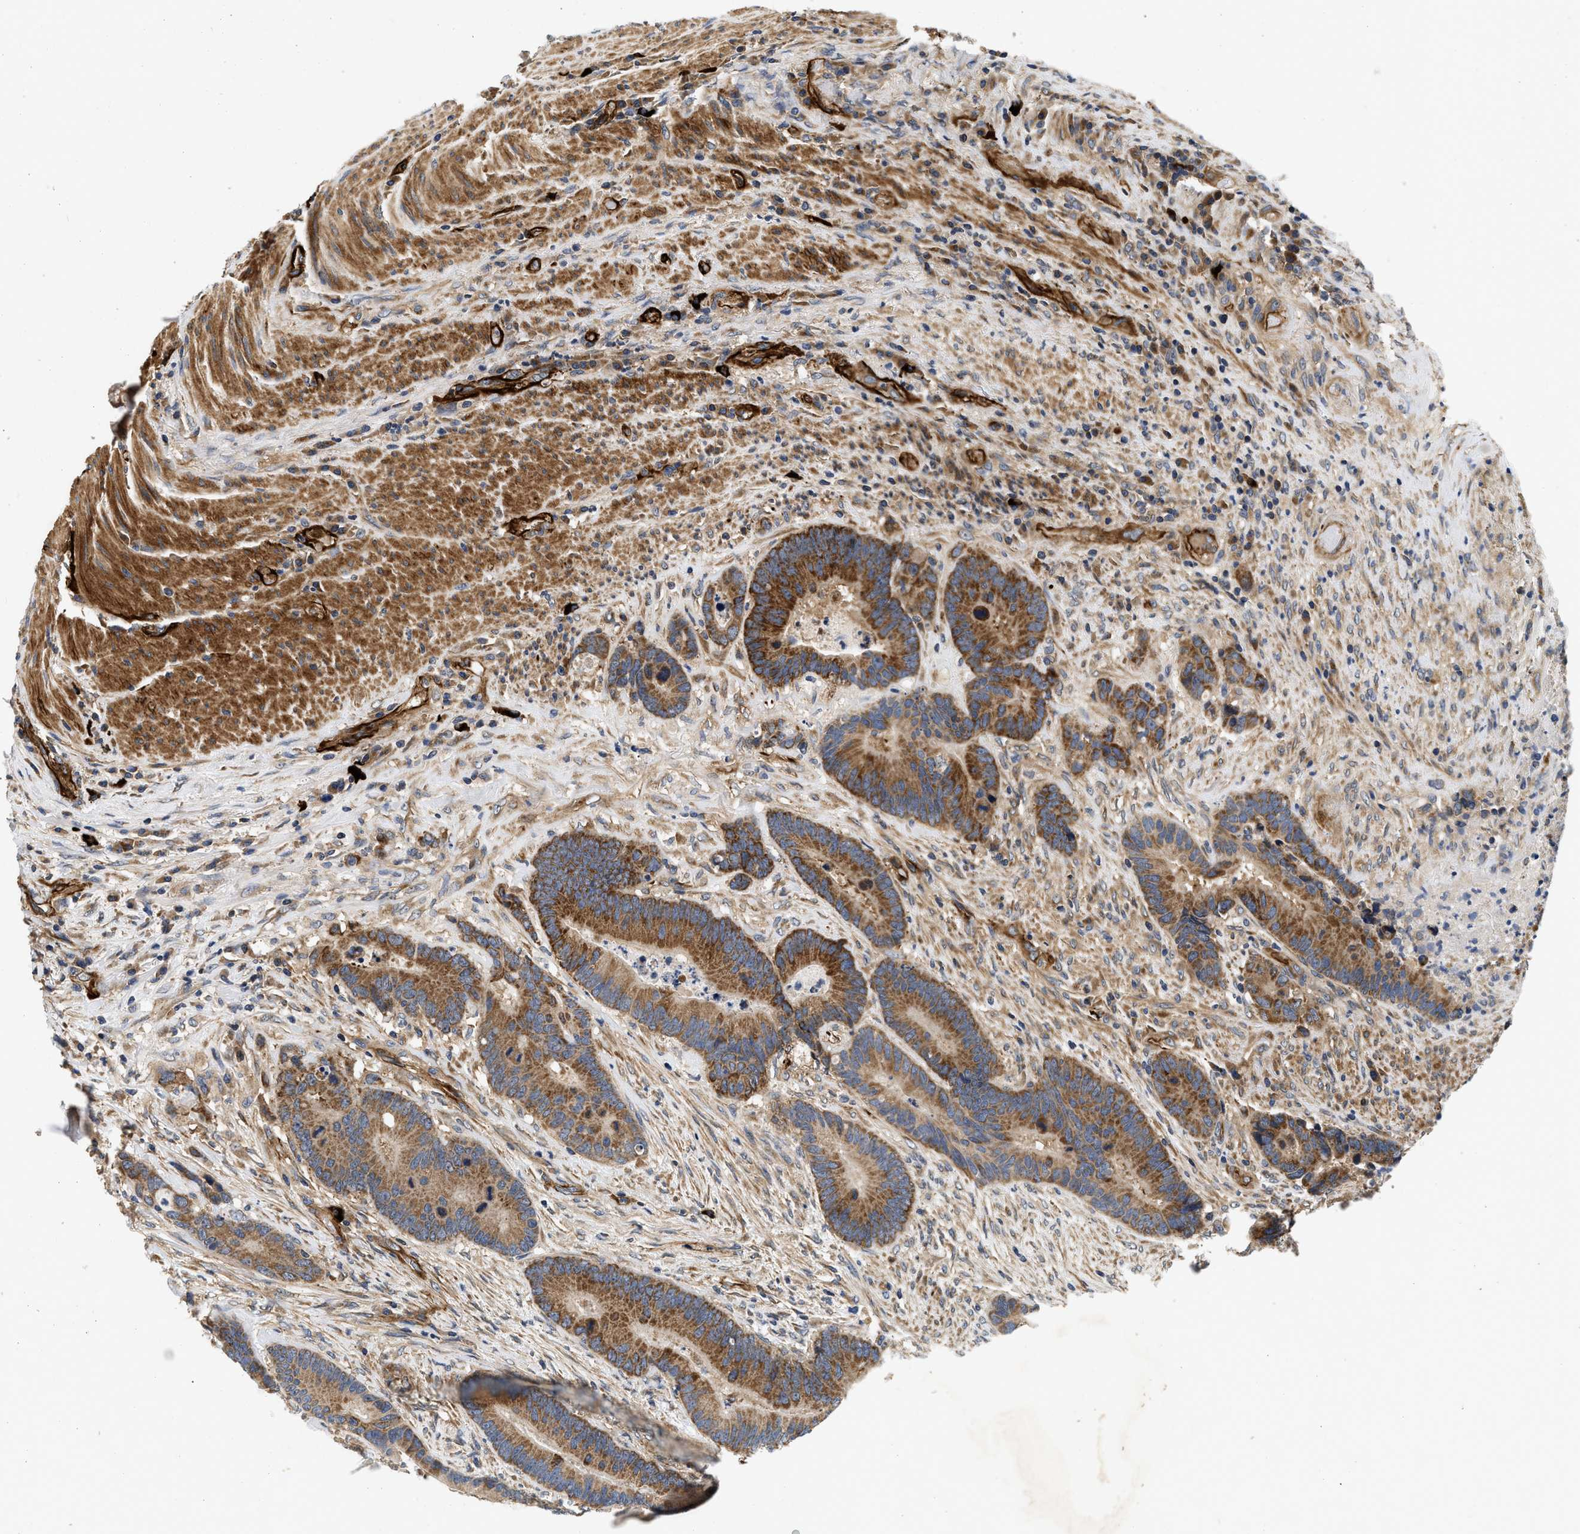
{"staining": {"intensity": "strong", "quantity": ">75%", "location": "cytoplasmic/membranous"}, "tissue": "colorectal cancer", "cell_type": "Tumor cells", "image_type": "cancer", "snomed": [{"axis": "morphology", "description": "Adenocarcinoma, NOS"}, {"axis": "topography", "description": "Rectum"}], "caption": "An image of colorectal cancer (adenocarcinoma) stained for a protein demonstrates strong cytoplasmic/membranous brown staining in tumor cells.", "gene": "NME6", "patient": {"sex": "female", "age": 89}}